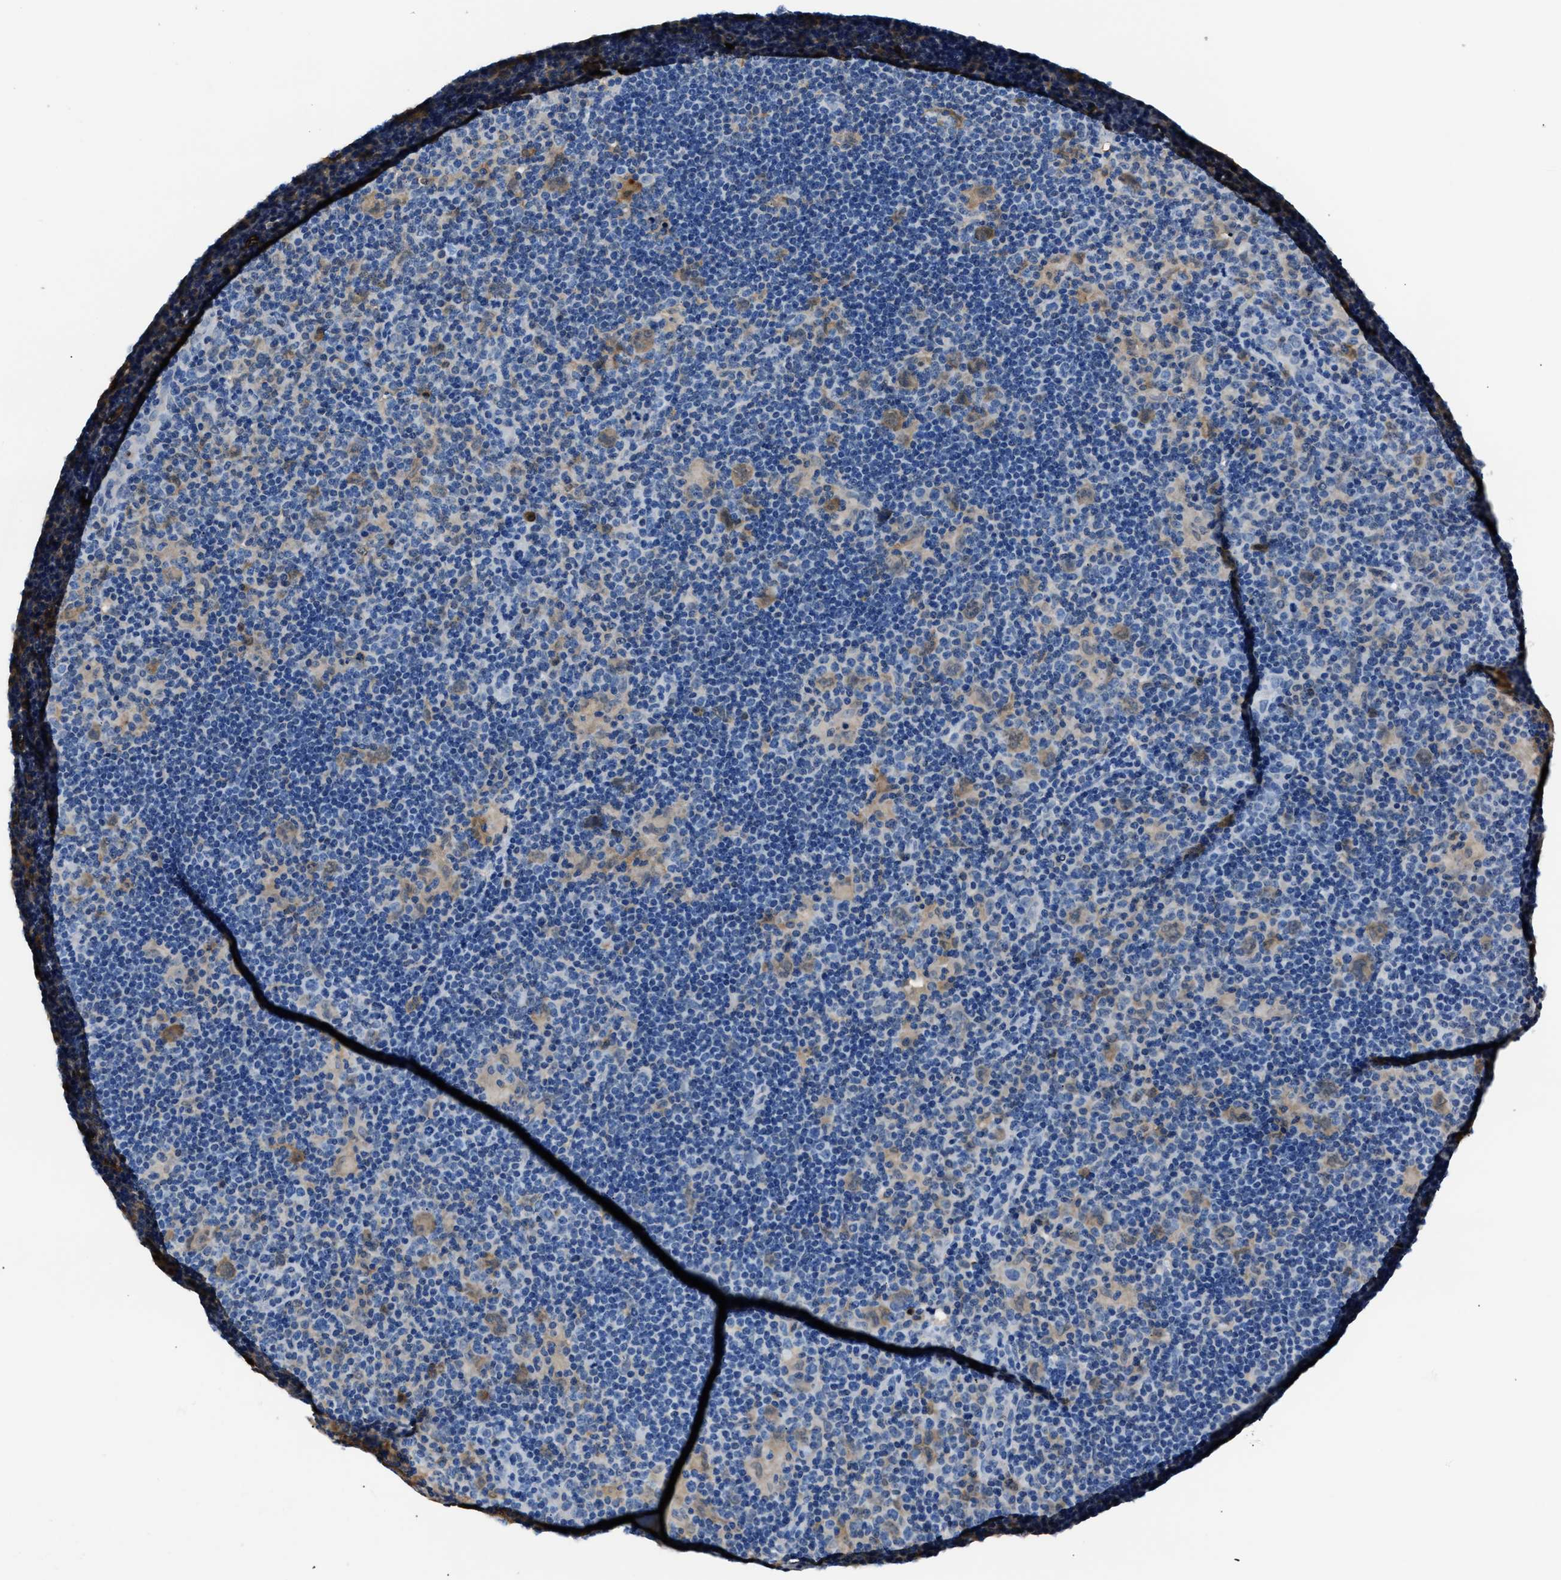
{"staining": {"intensity": "moderate", "quantity": ">75%", "location": "cytoplasmic/membranous"}, "tissue": "lymphoma", "cell_type": "Tumor cells", "image_type": "cancer", "snomed": [{"axis": "morphology", "description": "Hodgkin's disease, NOS"}, {"axis": "topography", "description": "Lymph node"}], "caption": "This photomicrograph reveals lymphoma stained with immunohistochemistry (IHC) to label a protein in brown. The cytoplasmic/membranous of tumor cells show moderate positivity for the protein. Nuclei are counter-stained blue.", "gene": "GSTP1", "patient": {"sex": "female", "age": 57}}